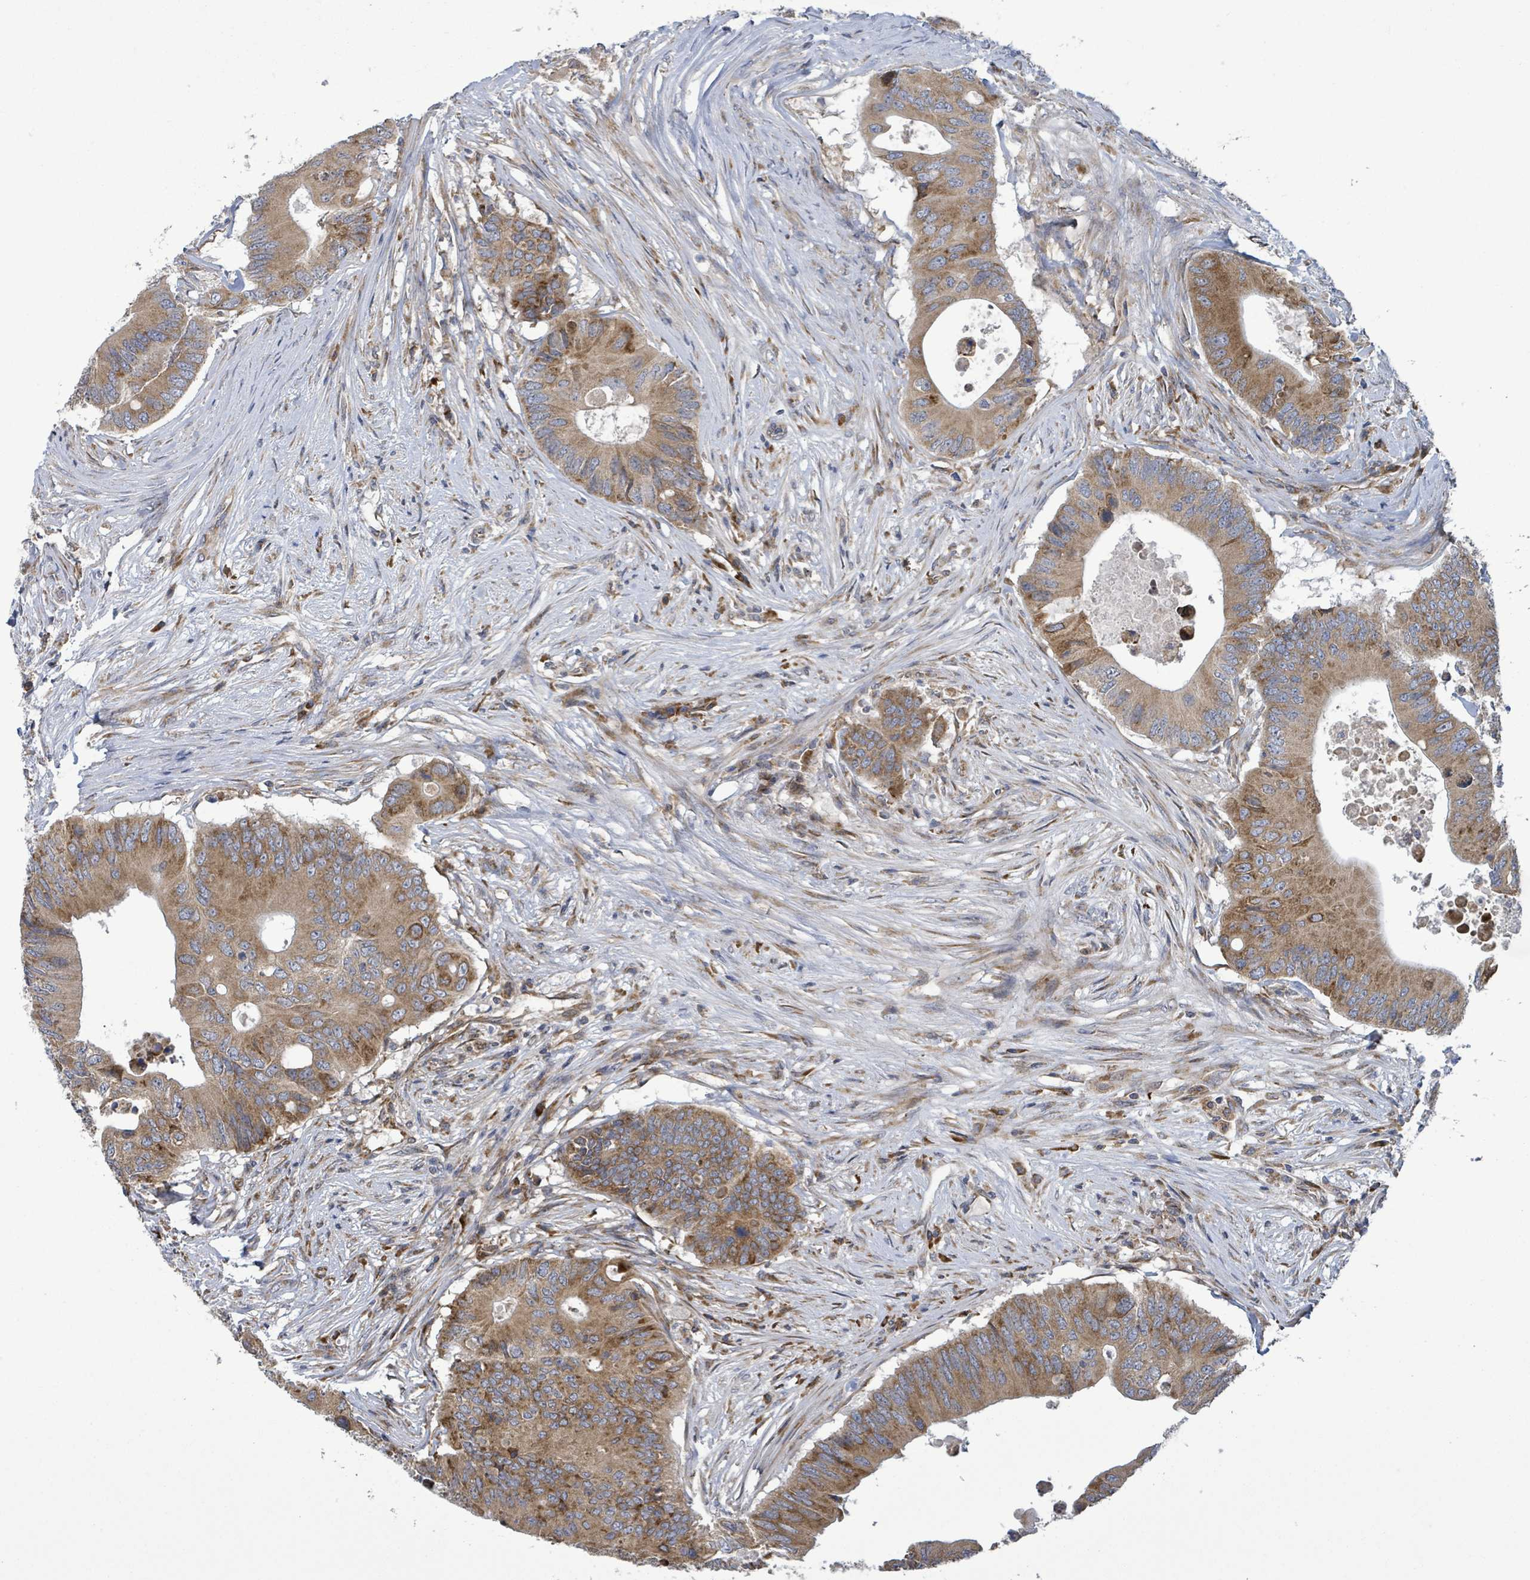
{"staining": {"intensity": "moderate", "quantity": ">75%", "location": "cytoplasmic/membranous"}, "tissue": "colorectal cancer", "cell_type": "Tumor cells", "image_type": "cancer", "snomed": [{"axis": "morphology", "description": "Adenocarcinoma, NOS"}, {"axis": "topography", "description": "Colon"}], "caption": "Protein staining by immunohistochemistry (IHC) demonstrates moderate cytoplasmic/membranous staining in approximately >75% of tumor cells in colorectal cancer (adenocarcinoma). (Stains: DAB (3,3'-diaminobenzidine) in brown, nuclei in blue, Microscopy: brightfield microscopy at high magnification).", "gene": "NOMO1", "patient": {"sex": "male", "age": 71}}